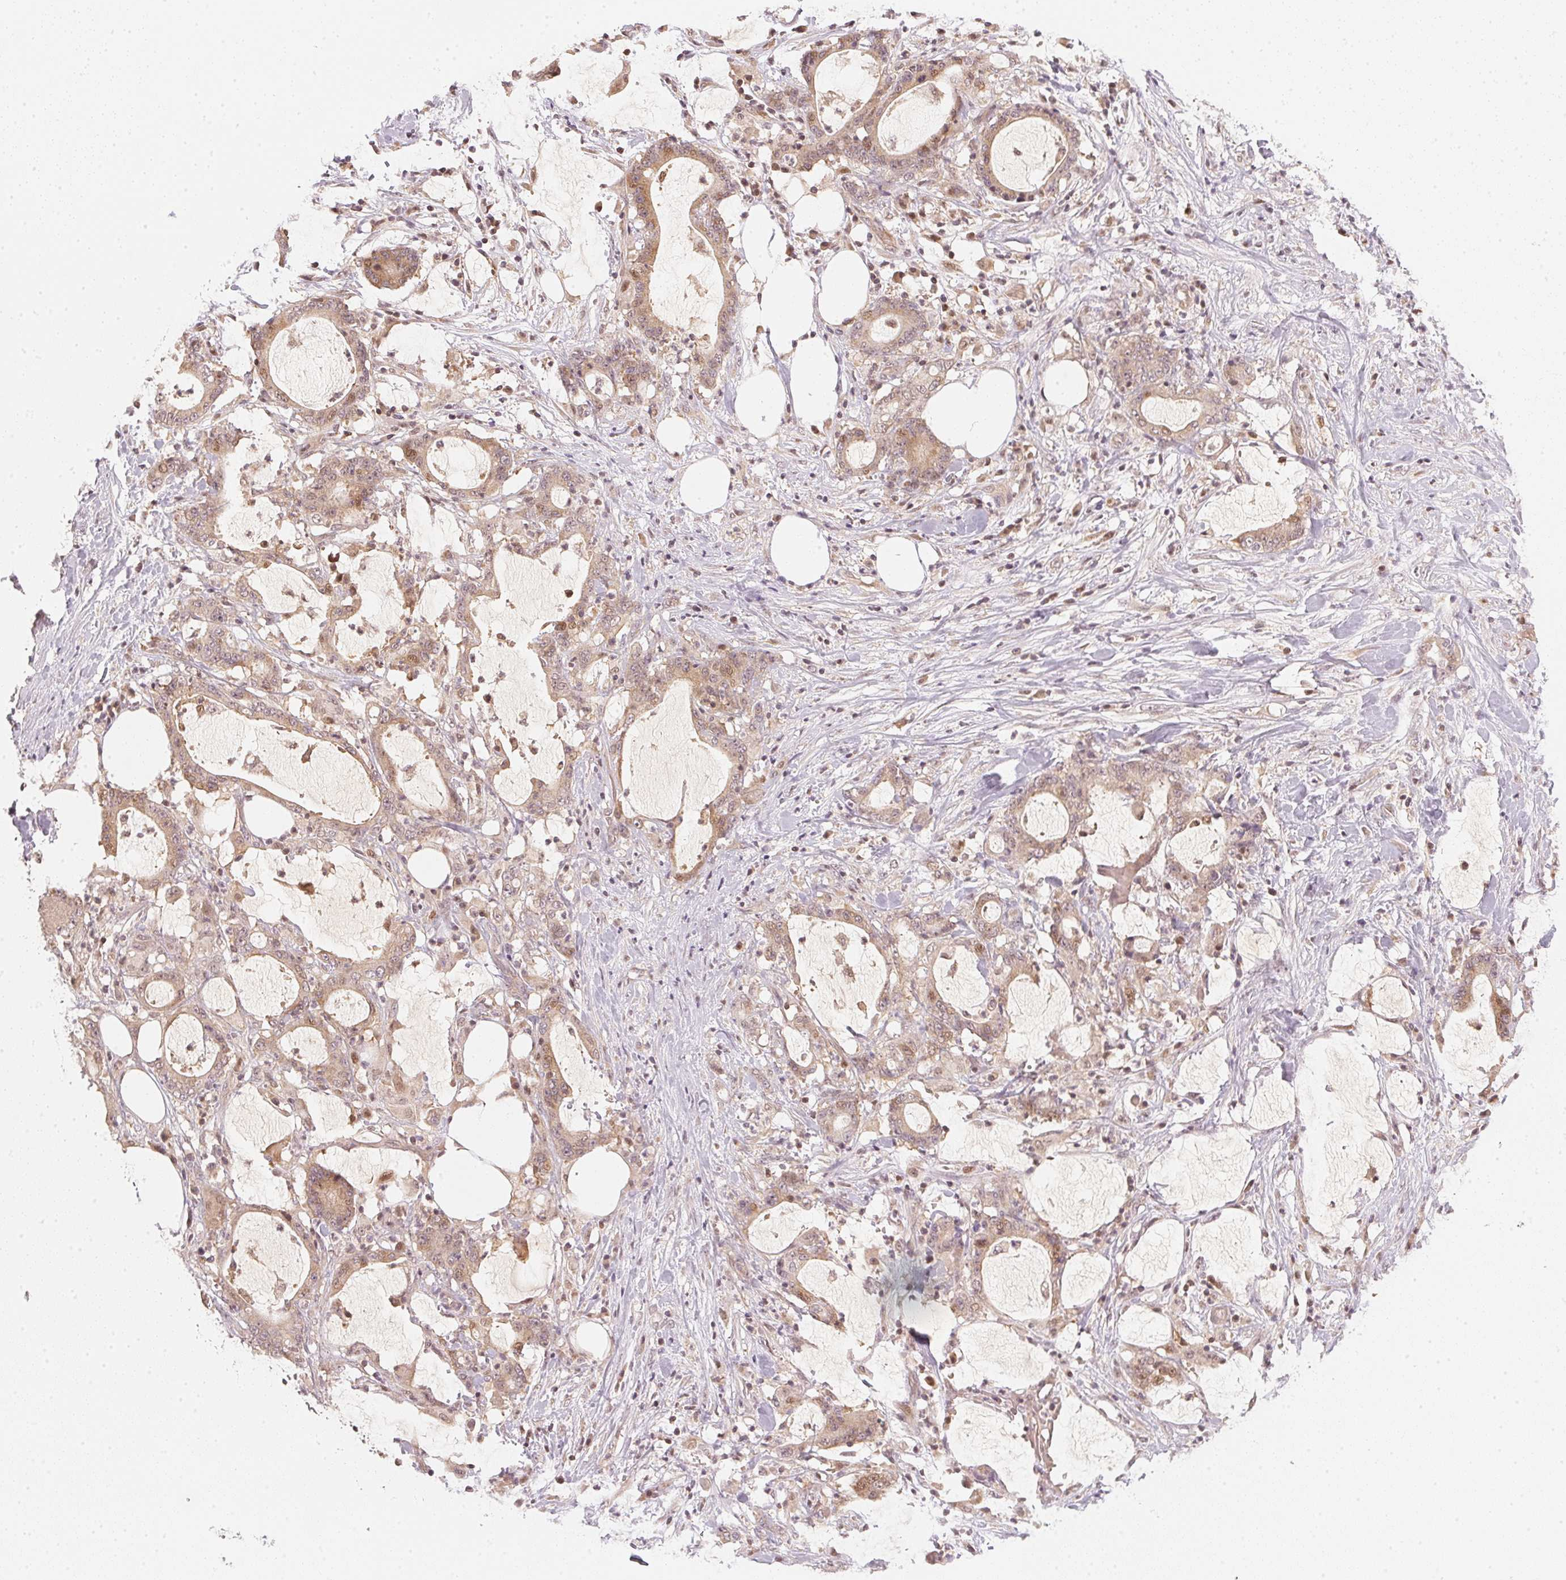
{"staining": {"intensity": "weak", "quantity": "25%-75%", "location": "cytoplasmic/membranous,nuclear"}, "tissue": "stomach cancer", "cell_type": "Tumor cells", "image_type": "cancer", "snomed": [{"axis": "morphology", "description": "Adenocarcinoma, NOS"}, {"axis": "topography", "description": "Stomach, upper"}], "caption": "This photomicrograph displays stomach cancer (adenocarcinoma) stained with IHC to label a protein in brown. The cytoplasmic/membranous and nuclear of tumor cells show weak positivity for the protein. Nuclei are counter-stained blue.", "gene": "UBE2L3", "patient": {"sex": "male", "age": 68}}